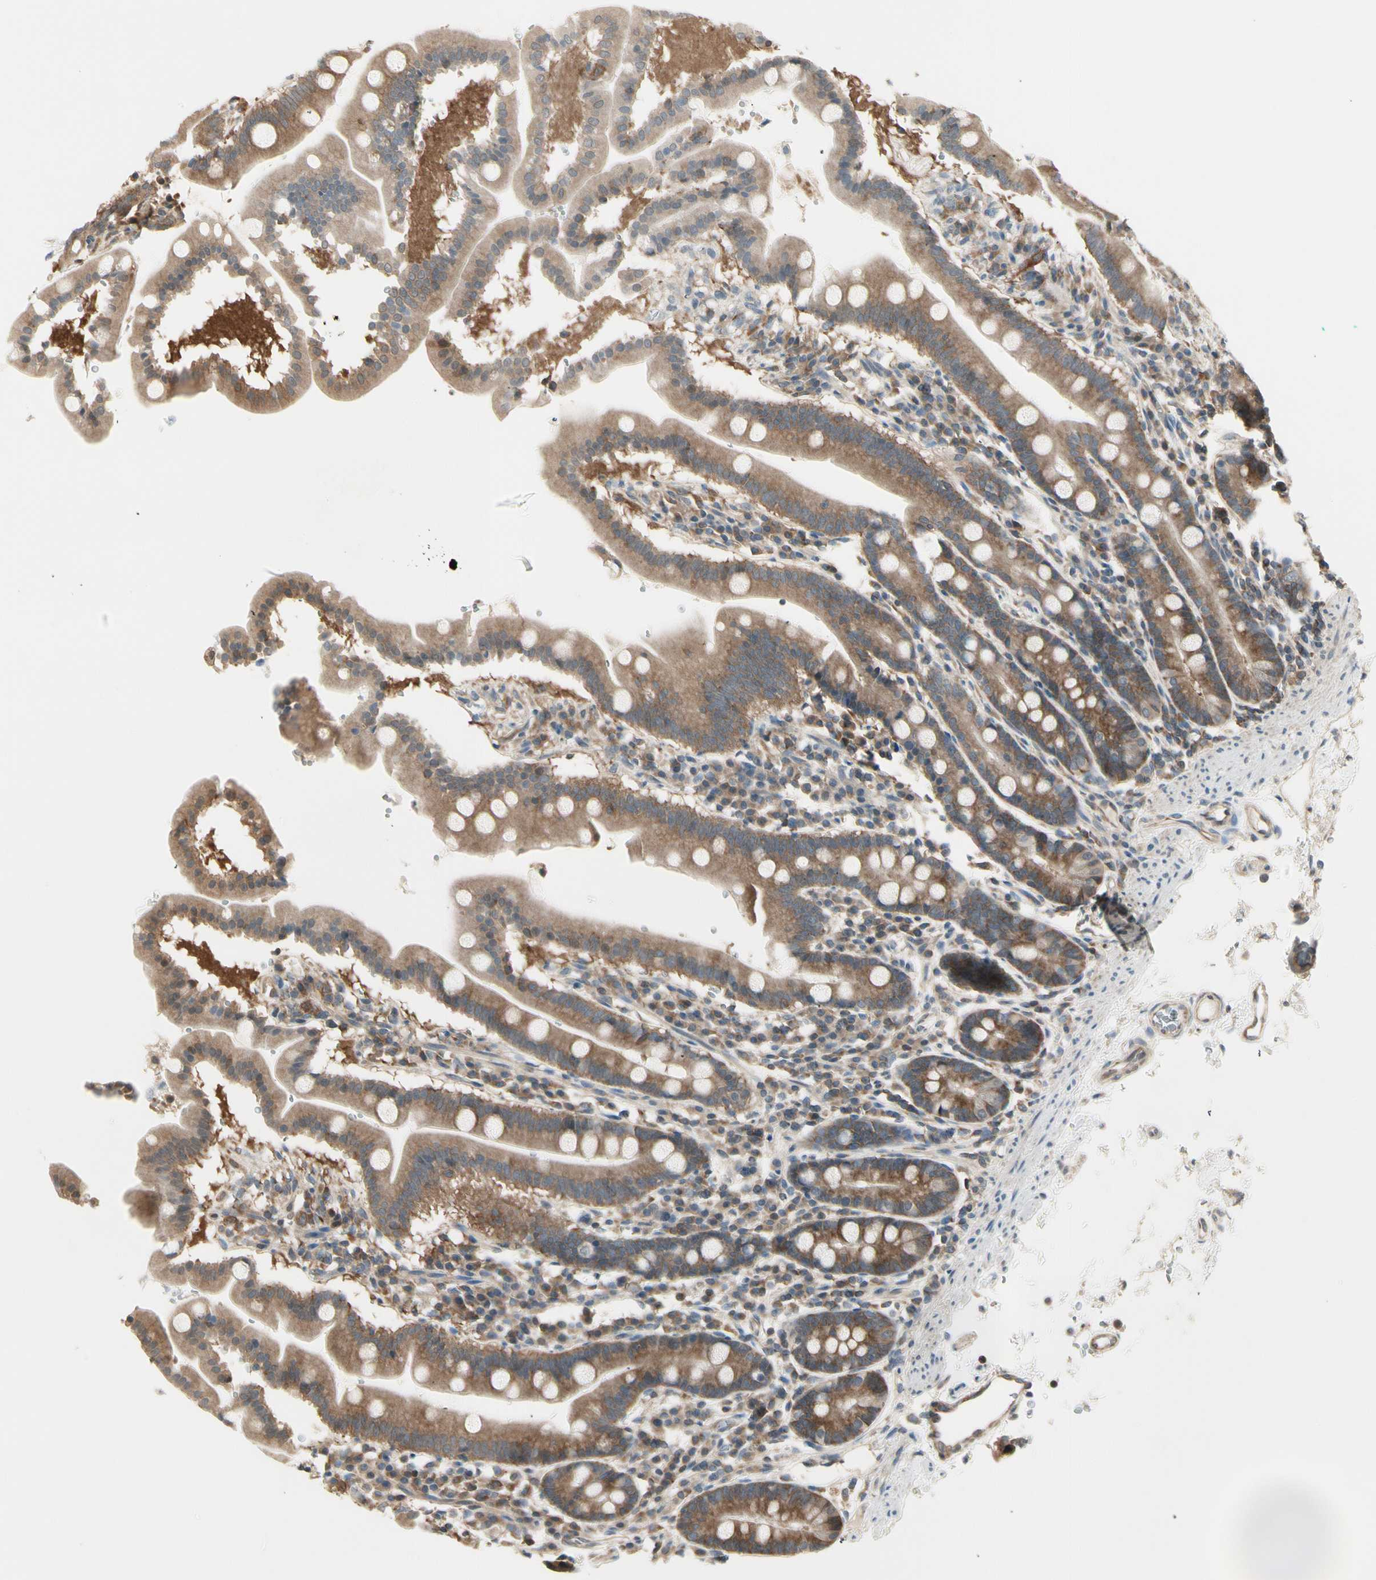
{"staining": {"intensity": "weak", "quantity": ">75%", "location": "cytoplasmic/membranous"}, "tissue": "duodenum", "cell_type": "Glandular cells", "image_type": "normal", "snomed": [{"axis": "morphology", "description": "Normal tissue, NOS"}, {"axis": "topography", "description": "Duodenum"}], "caption": "IHC (DAB) staining of normal human duodenum shows weak cytoplasmic/membranous protein expression in about >75% of glandular cells. (IHC, brightfield microscopy, high magnification).", "gene": "OXSR1", "patient": {"sex": "male", "age": 50}}